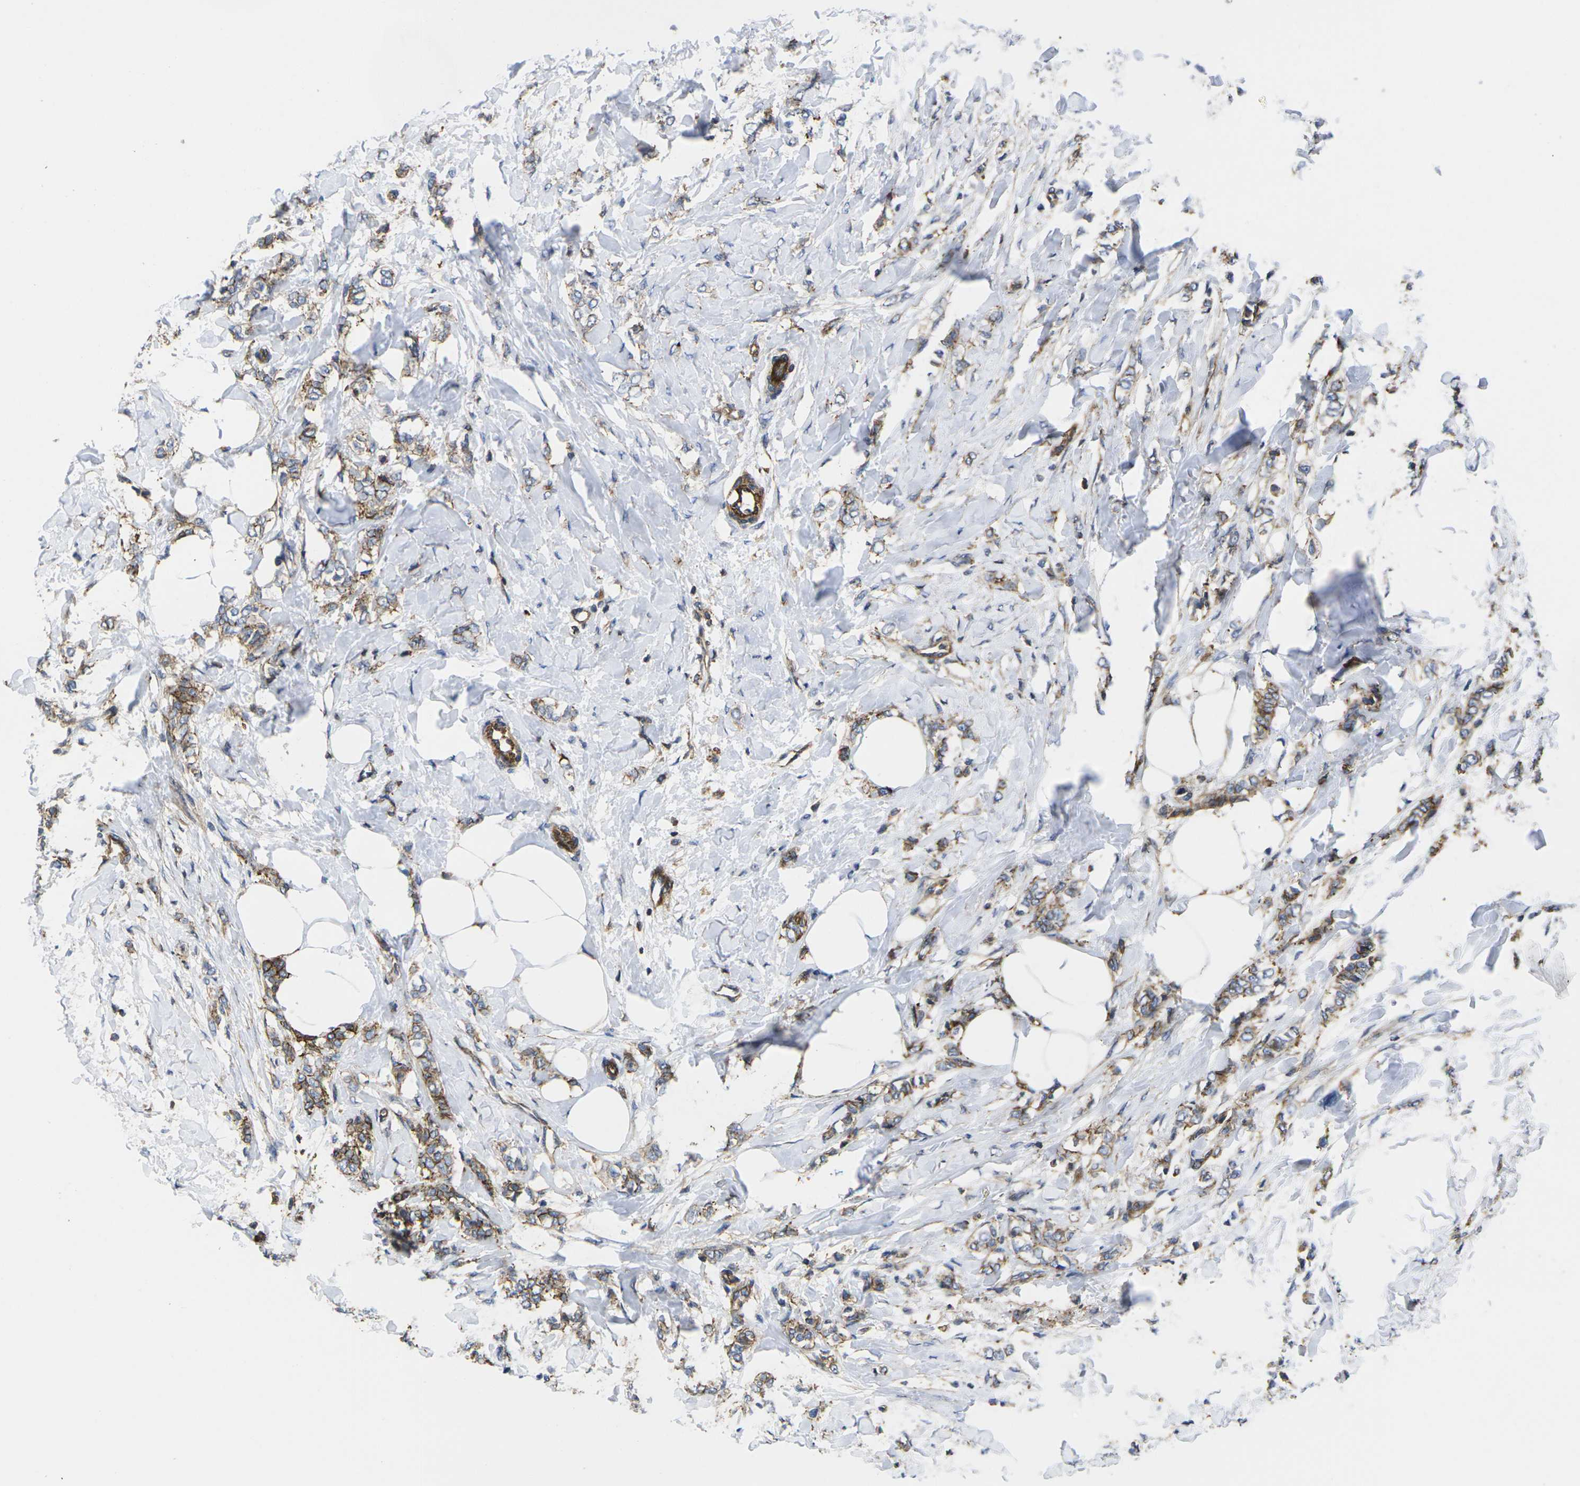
{"staining": {"intensity": "moderate", "quantity": ">75%", "location": "cytoplasmic/membranous"}, "tissue": "breast cancer", "cell_type": "Tumor cells", "image_type": "cancer", "snomed": [{"axis": "morphology", "description": "Lobular carcinoma, in situ"}, {"axis": "morphology", "description": "Lobular carcinoma"}, {"axis": "topography", "description": "Breast"}], "caption": "A micrograph showing moderate cytoplasmic/membranous positivity in about >75% of tumor cells in breast cancer, as visualized by brown immunohistochemical staining.", "gene": "IQGAP1", "patient": {"sex": "female", "age": 41}}